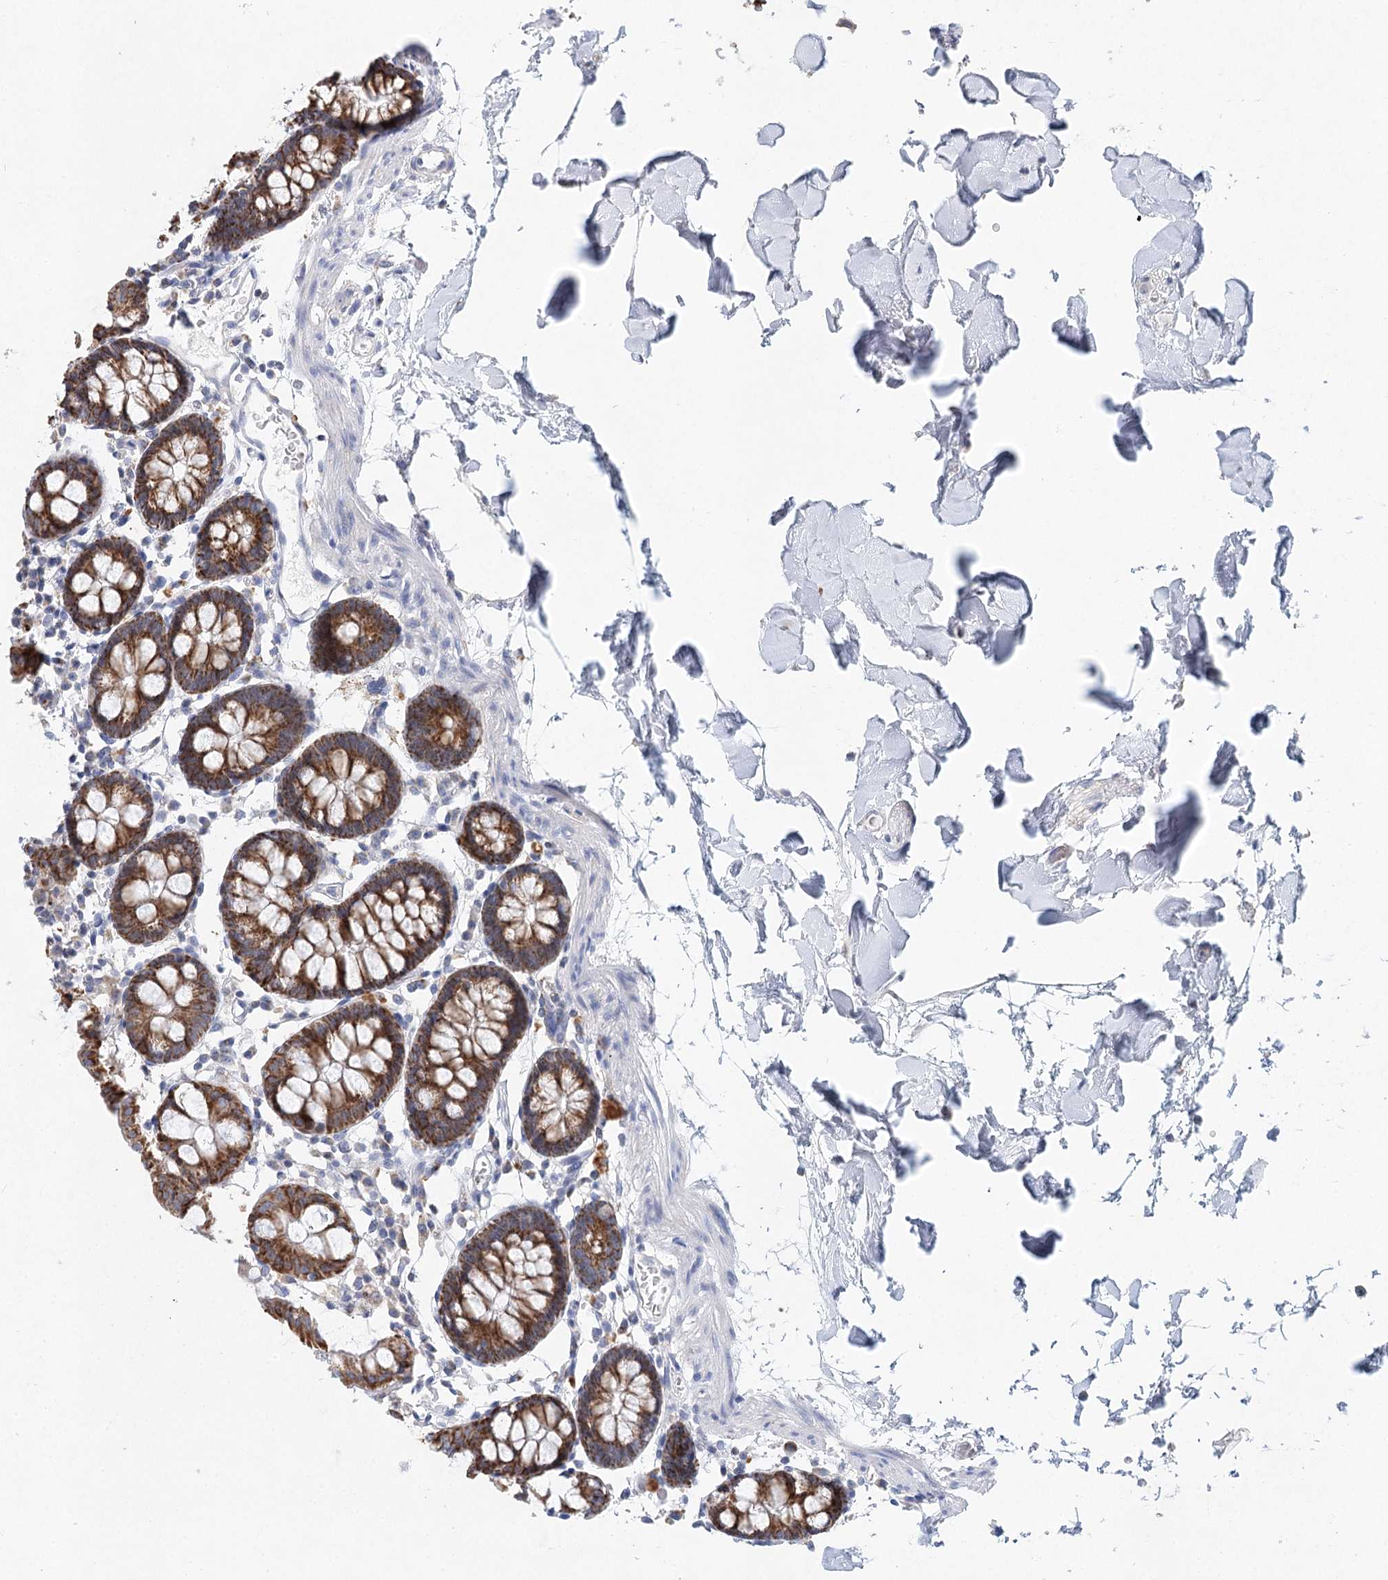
{"staining": {"intensity": "negative", "quantity": "none", "location": "none"}, "tissue": "colon", "cell_type": "Endothelial cells", "image_type": "normal", "snomed": [{"axis": "morphology", "description": "Normal tissue, NOS"}, {"axis": "topography", "description": "Colon"}], "caption": "Endothelial cells show no significant positivity in unremarkable colon. Brightfield microscopy of immunohistochemistry stained with DAB (3,3'-diaminobenzidine) (brown) and hematoxylin (blue), captured at high magnification.", "gene": "XPO6", "patient": {"sex": "male", "age": 75}}